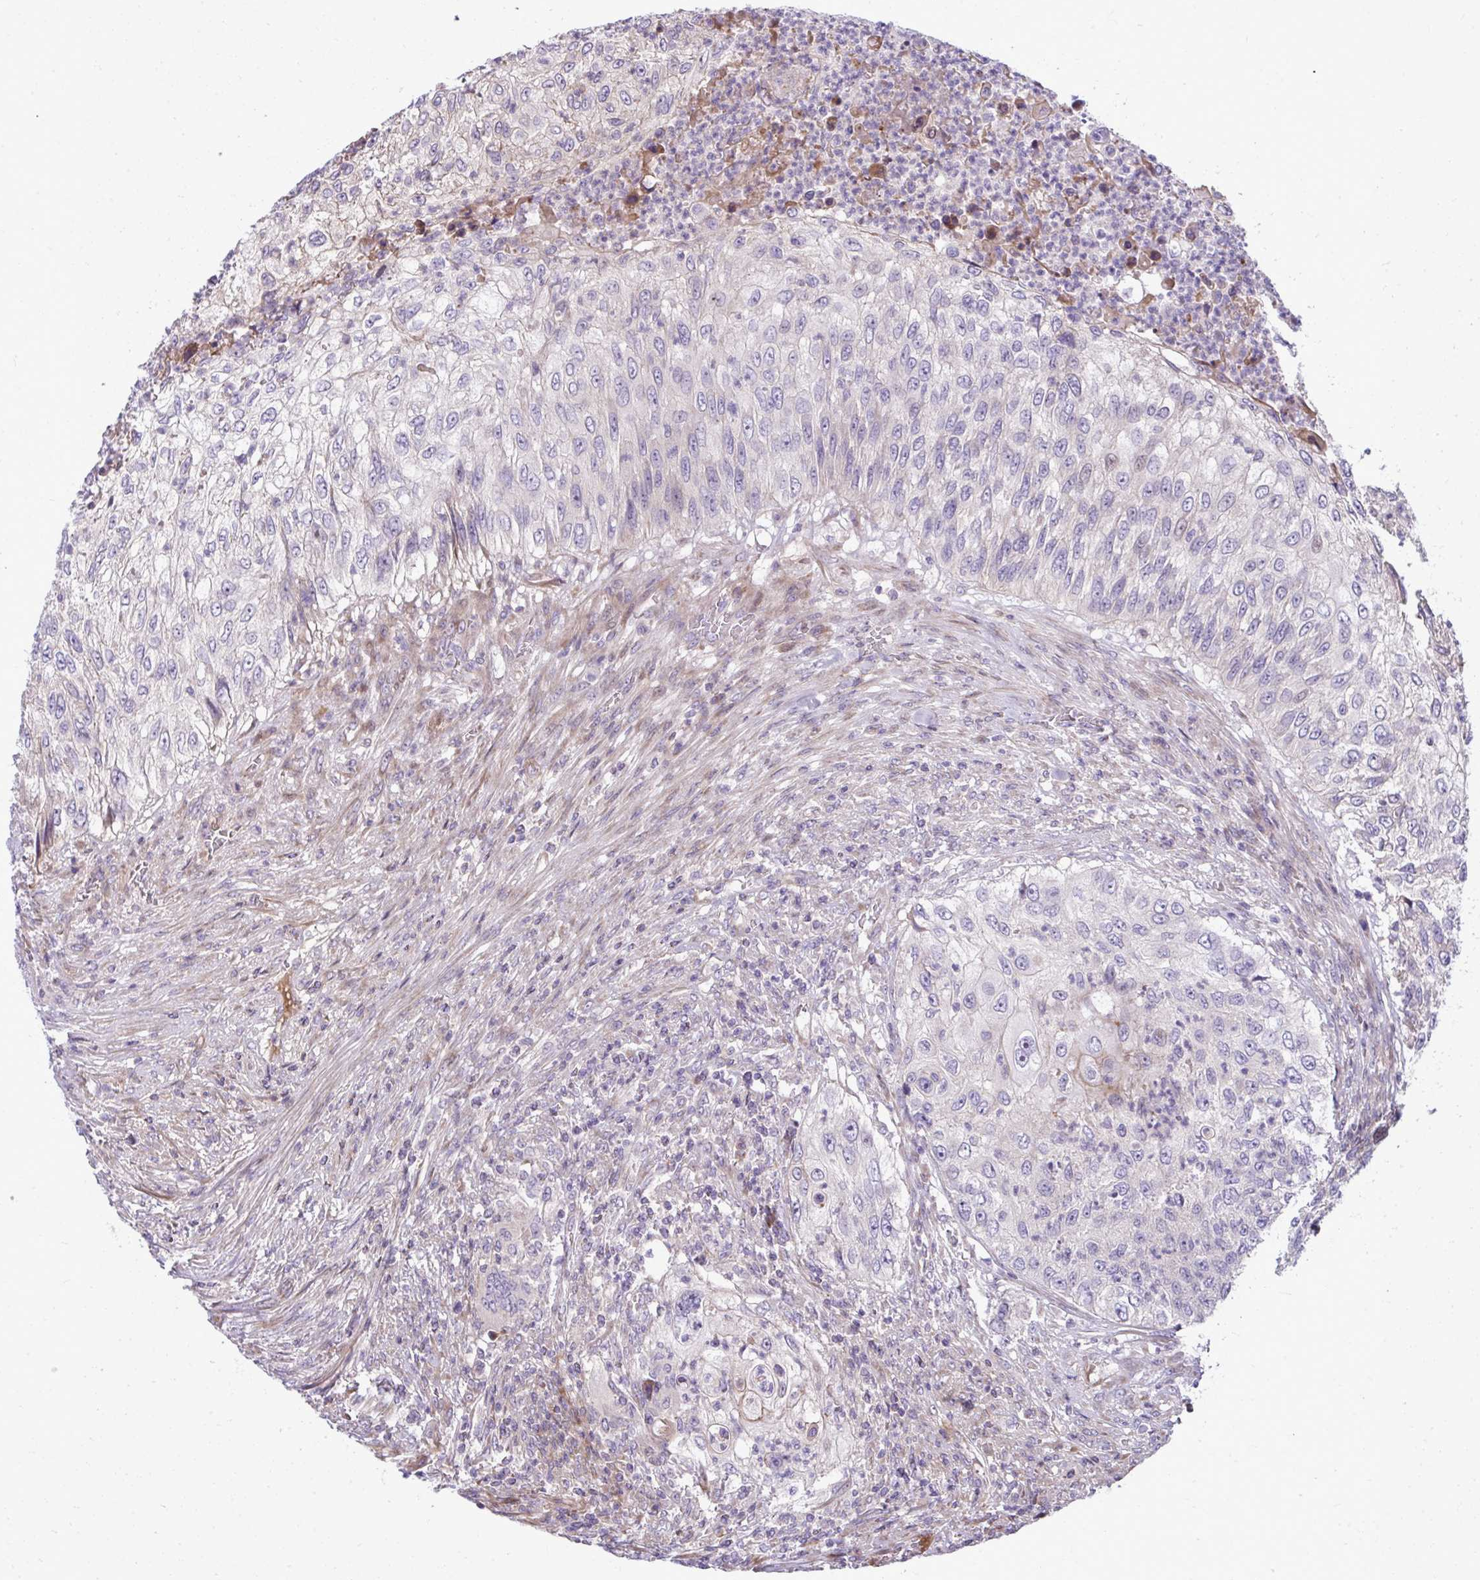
{"staining": {"intensity": "negative", "quantity": "none", "location": "none"}, "tissue": "urothelial cancer", "cell_type": "Tumor cells", "image_type": "cancer", "snomed": [{"axis": "morphology", "description": "Urothelial carcinoma, High grade"}, {"axis": "topography", "description": "Urinary bladder"}], "caption": "Urothelial carcinoma (high-grade) was stained to show a protein in brown. There is no significant expression in tumor cells.", "gene": "ZSCAN9", "patient": {"sex": "female", "age": 60}}